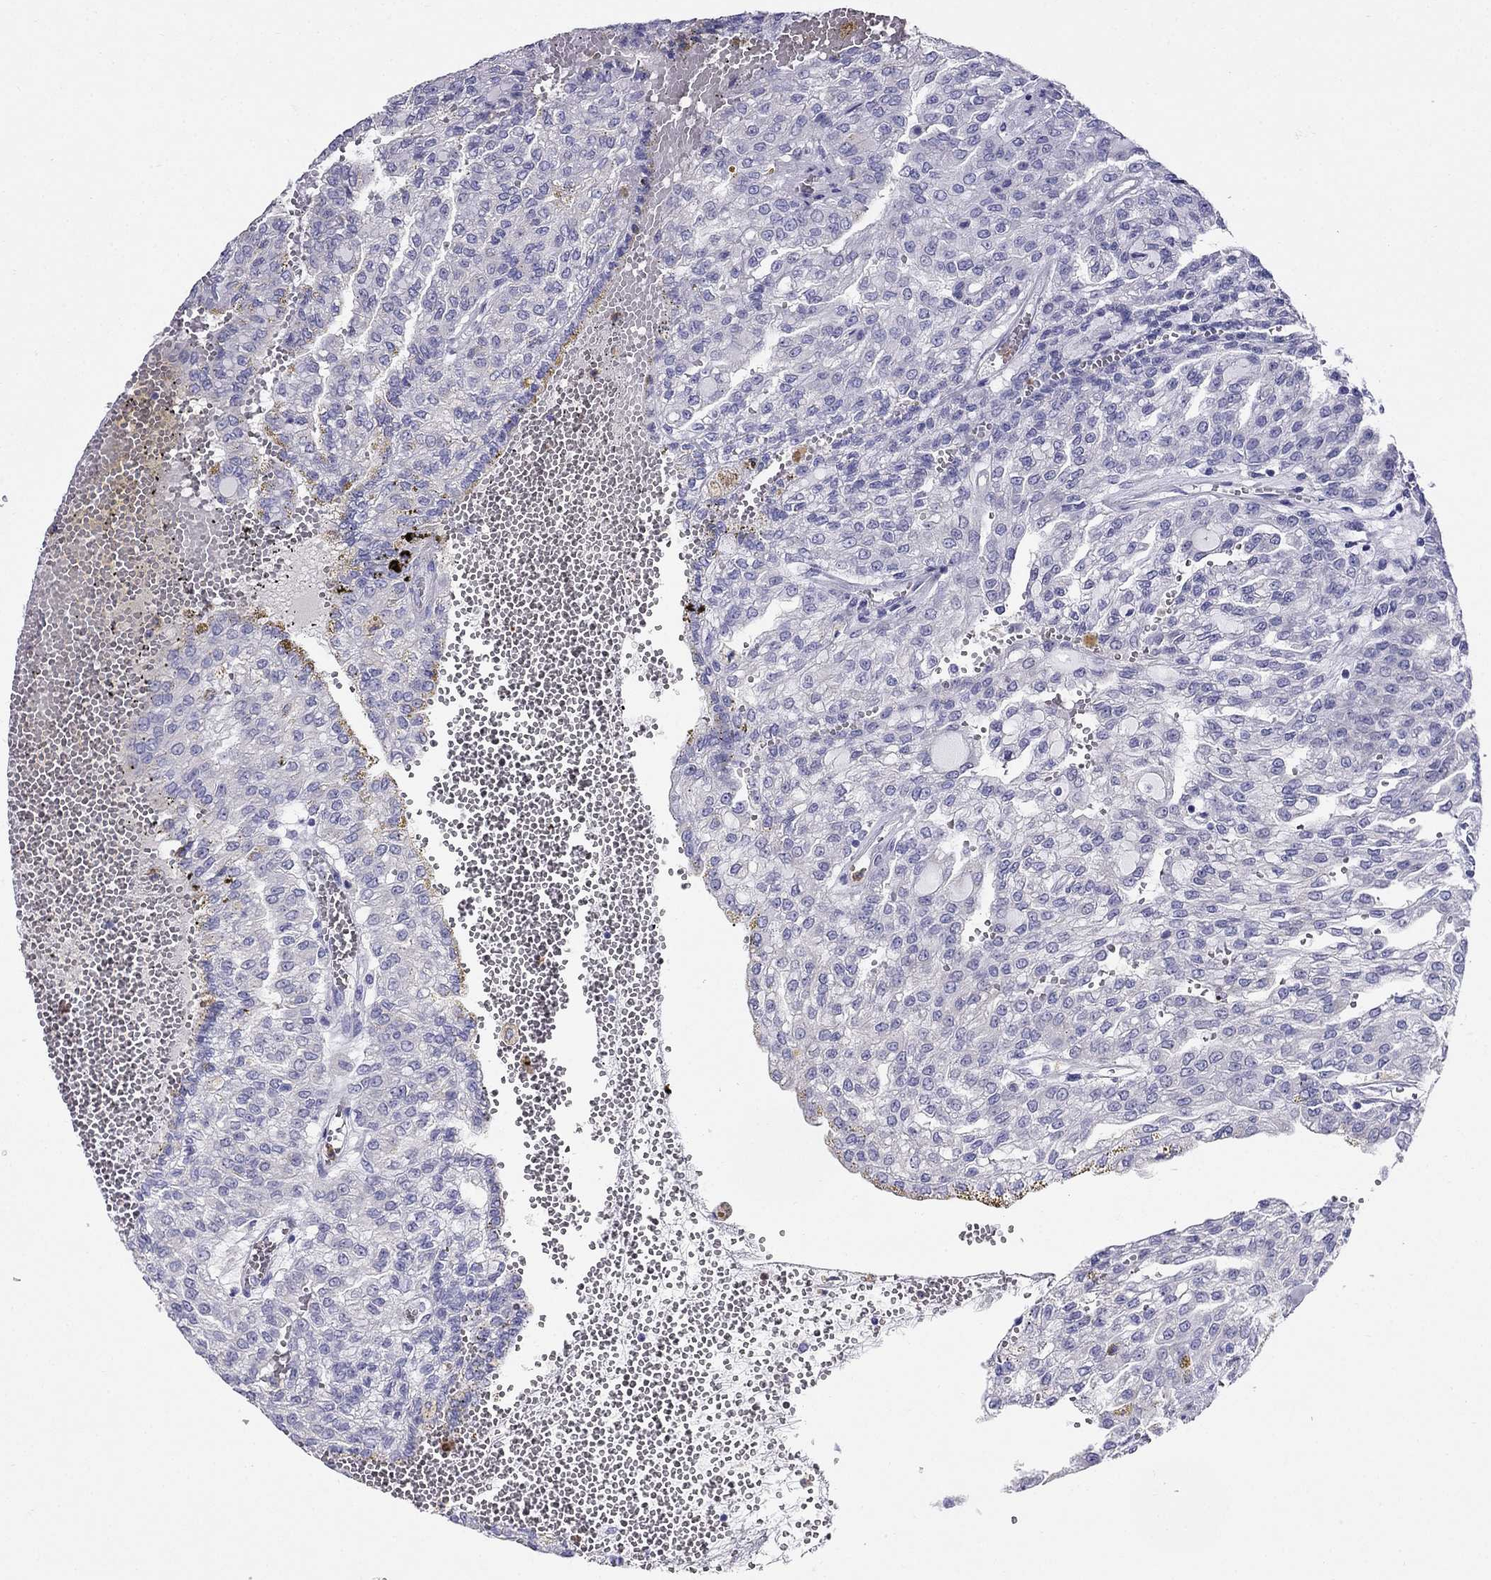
{"staining": {"intensity": "negative", "quantity": "none", "location": "none"}, "tissue": "renal cancer", "cell_type": "Tumor cells", "image_type": "cancer", "snomed": [{"axis": "morphology", "description": "Adenocarcinoma, NOS"}, {"axis": "topography", "description": "Kidney"}], "caption": "Tumor cells are negative for brown protein staining in adenocarcinoma (renal).", "gene": "PPP1R36", "patient": {"sex": "male", "age": 63}}